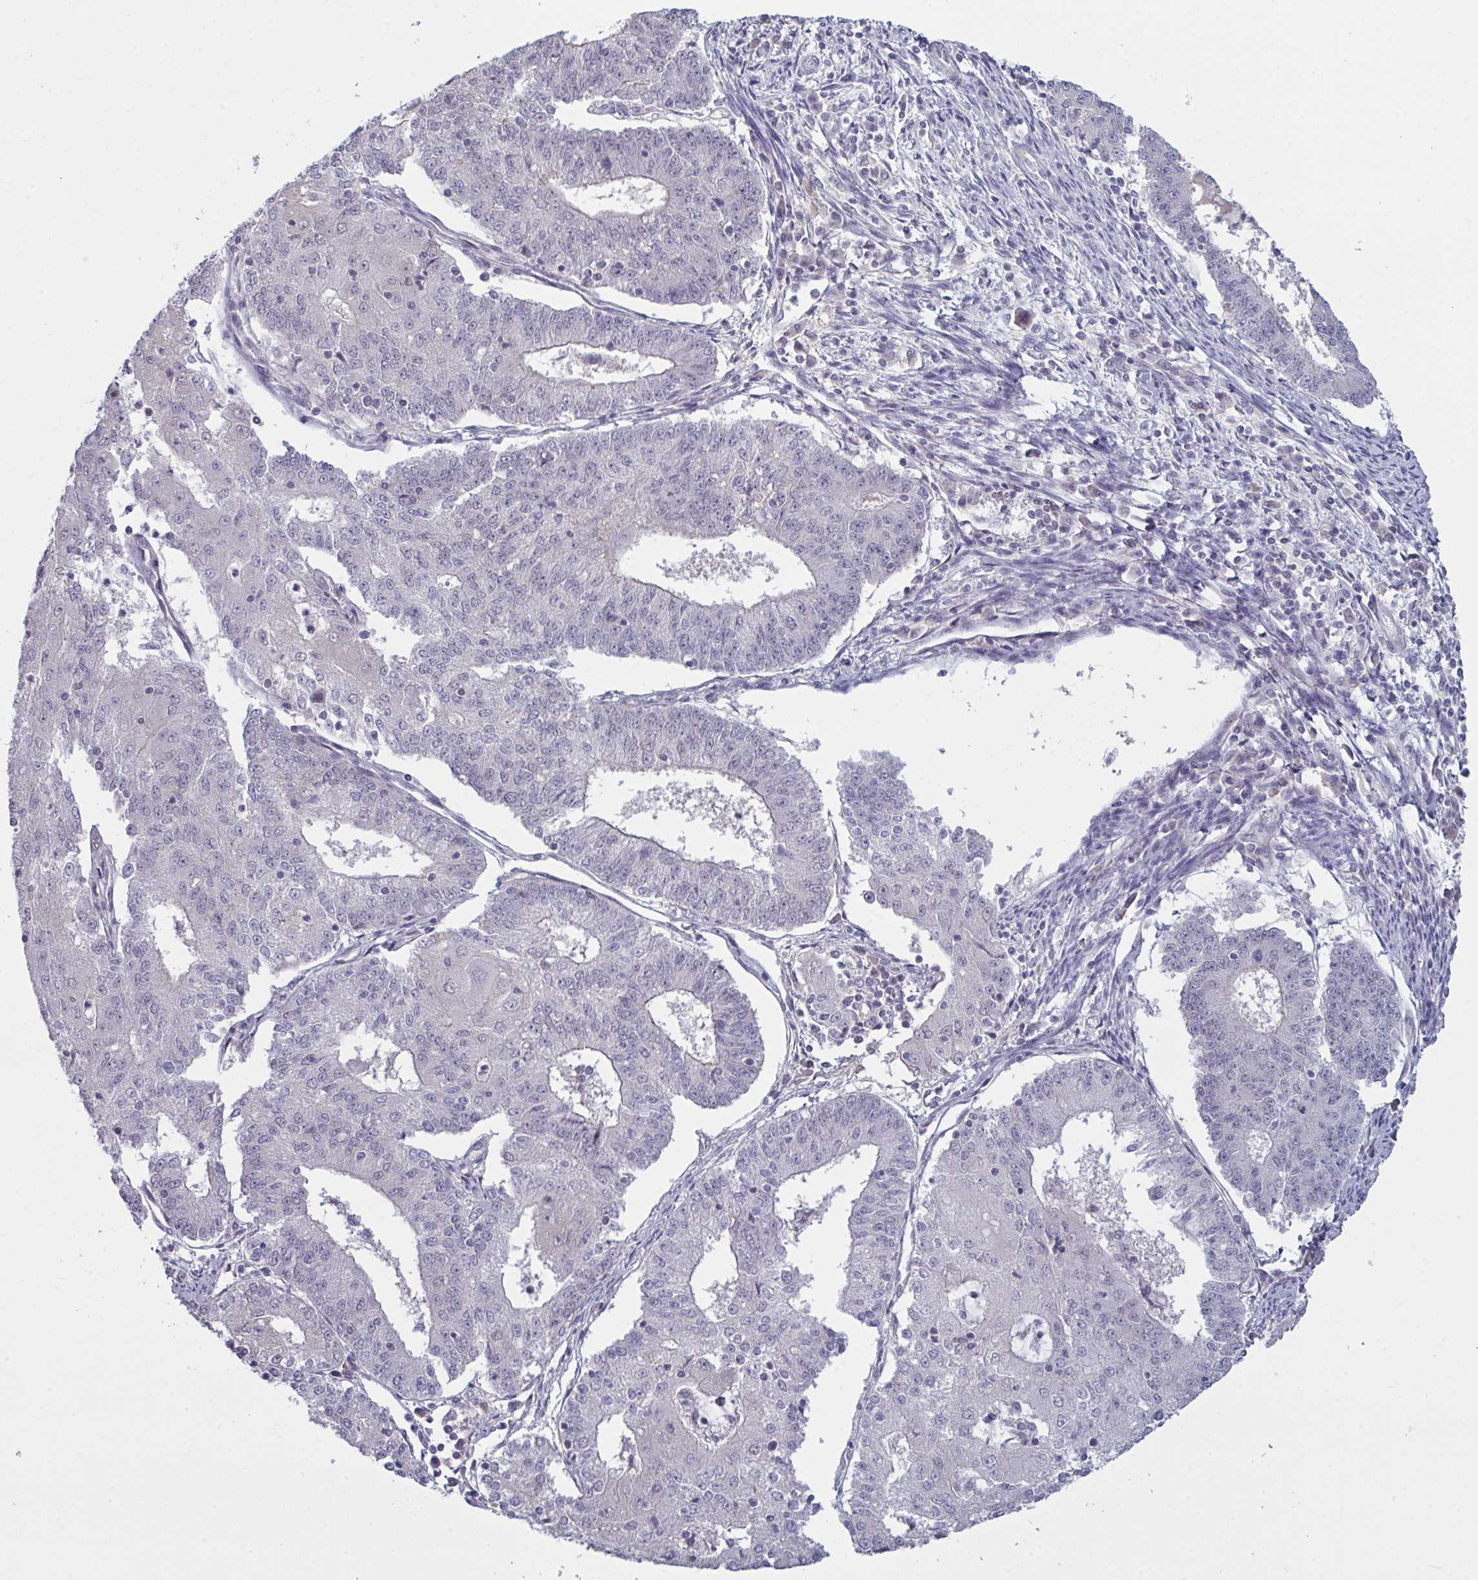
{"staining": {"intensity": "negative", "quantity": "none", "location": "none"}, "tissue": "endometrial cancer", "cell_type": "Tumor cells", "image_type": "cancer", "snomed": [{"axis": "morphology", "description": "Adenocarcinoma, NOS"}, {"axis": "topography", "description": "Endometrium"}], "caption": "Immunohistochemical staining of endometrial cancer (adenocarcinoma) exhibits no significant expression in tumor cells.", "gene": "ZNF784", "patient": {"sex": "female", "age": 56}}